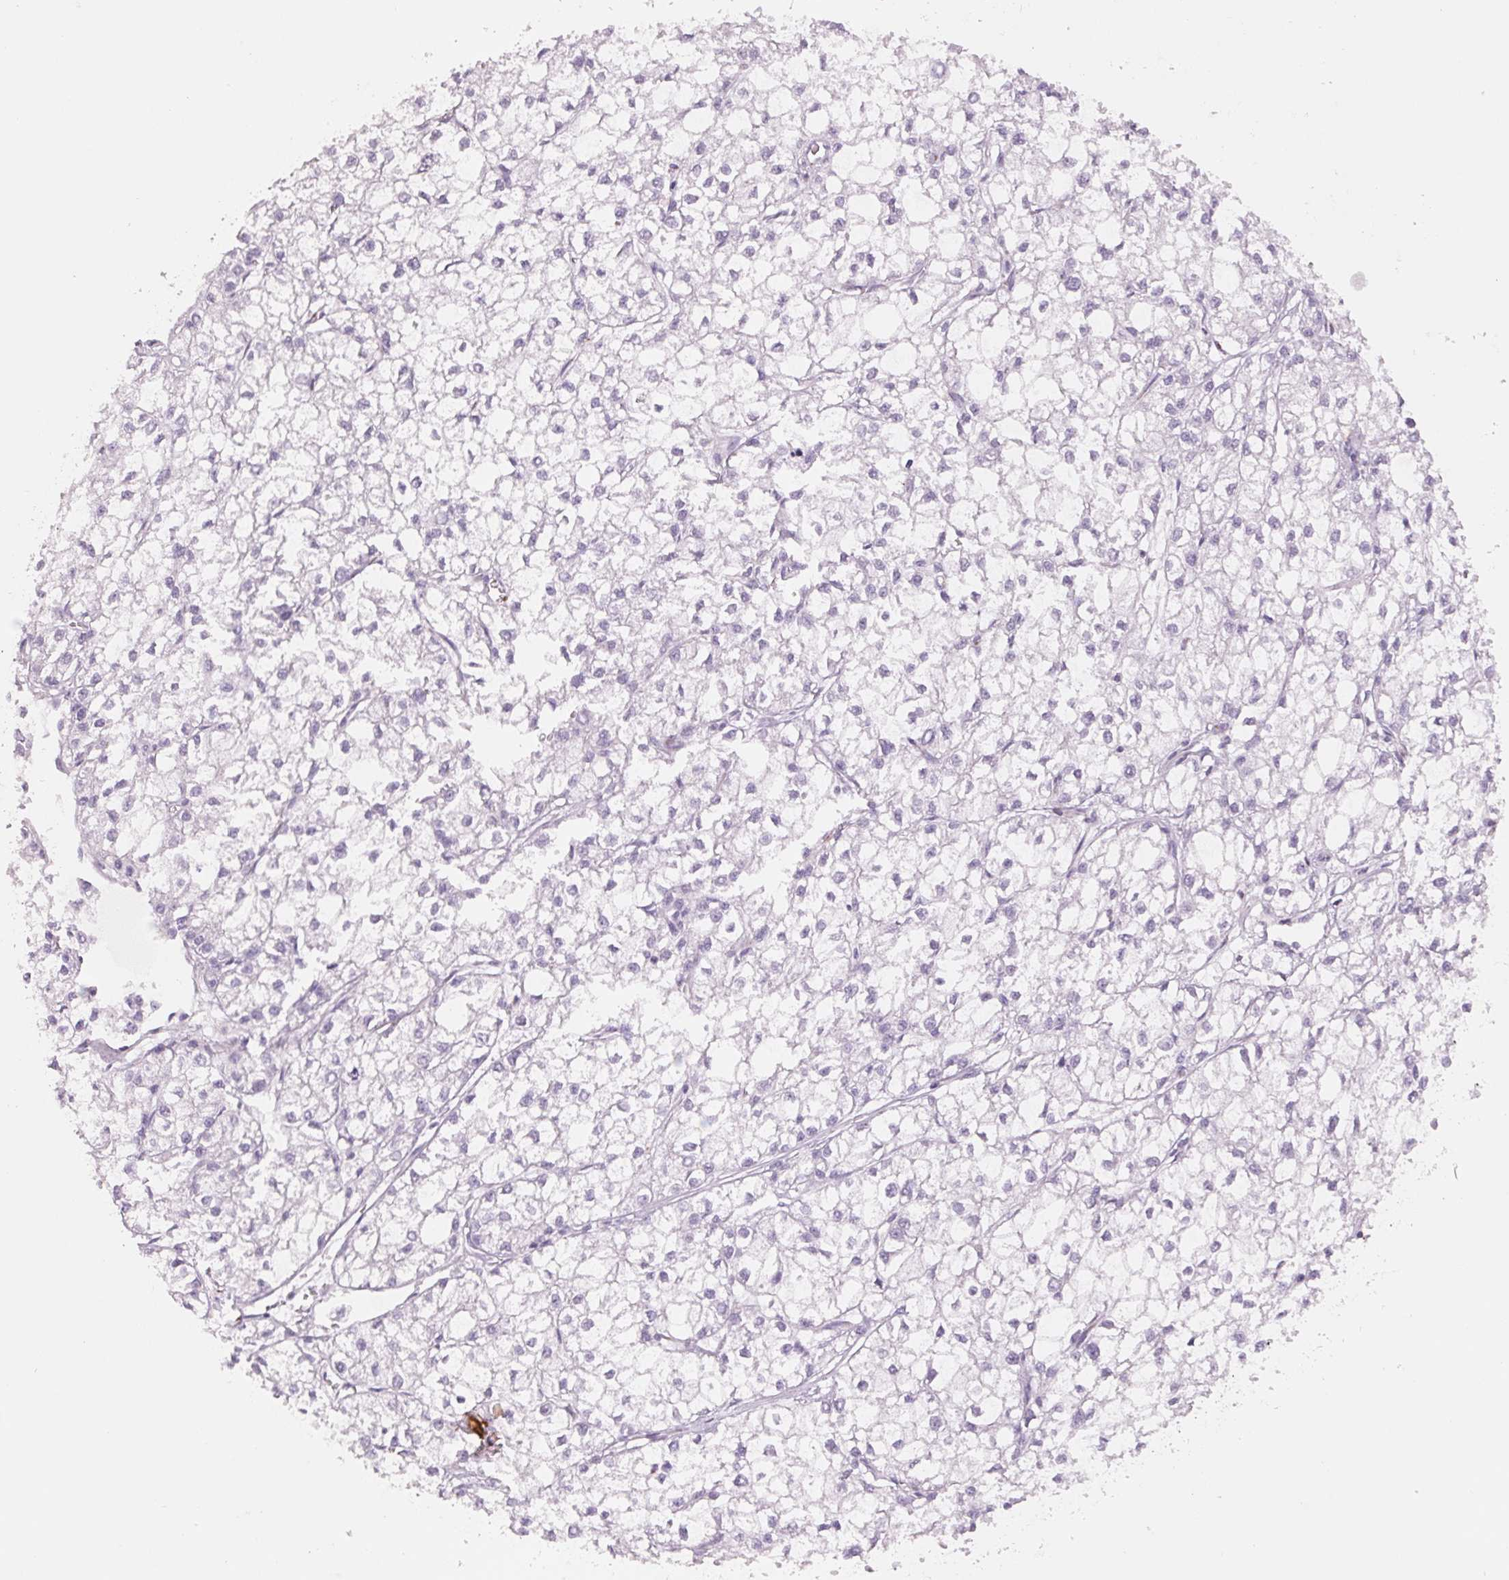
{"staining": {"intensity": "negative", "quantity": "none", "location": "none"}, "tissue": "liver cancer", "cell_type": "Tumor cells", "image_type": "cancer", "snomed": [{"axis": "morphology", "description": "Carcinoma, Hepatocellular, NOS"}, {"axis": "topography", "description": "Liver"}], "caption": "Immunohistochemistry (IHC) of liver hepatocellular carcinoma demonstrates no staining in tumor cells.", "gene": "GALNT7", "patient": {"sex": "female", "age": 43}}